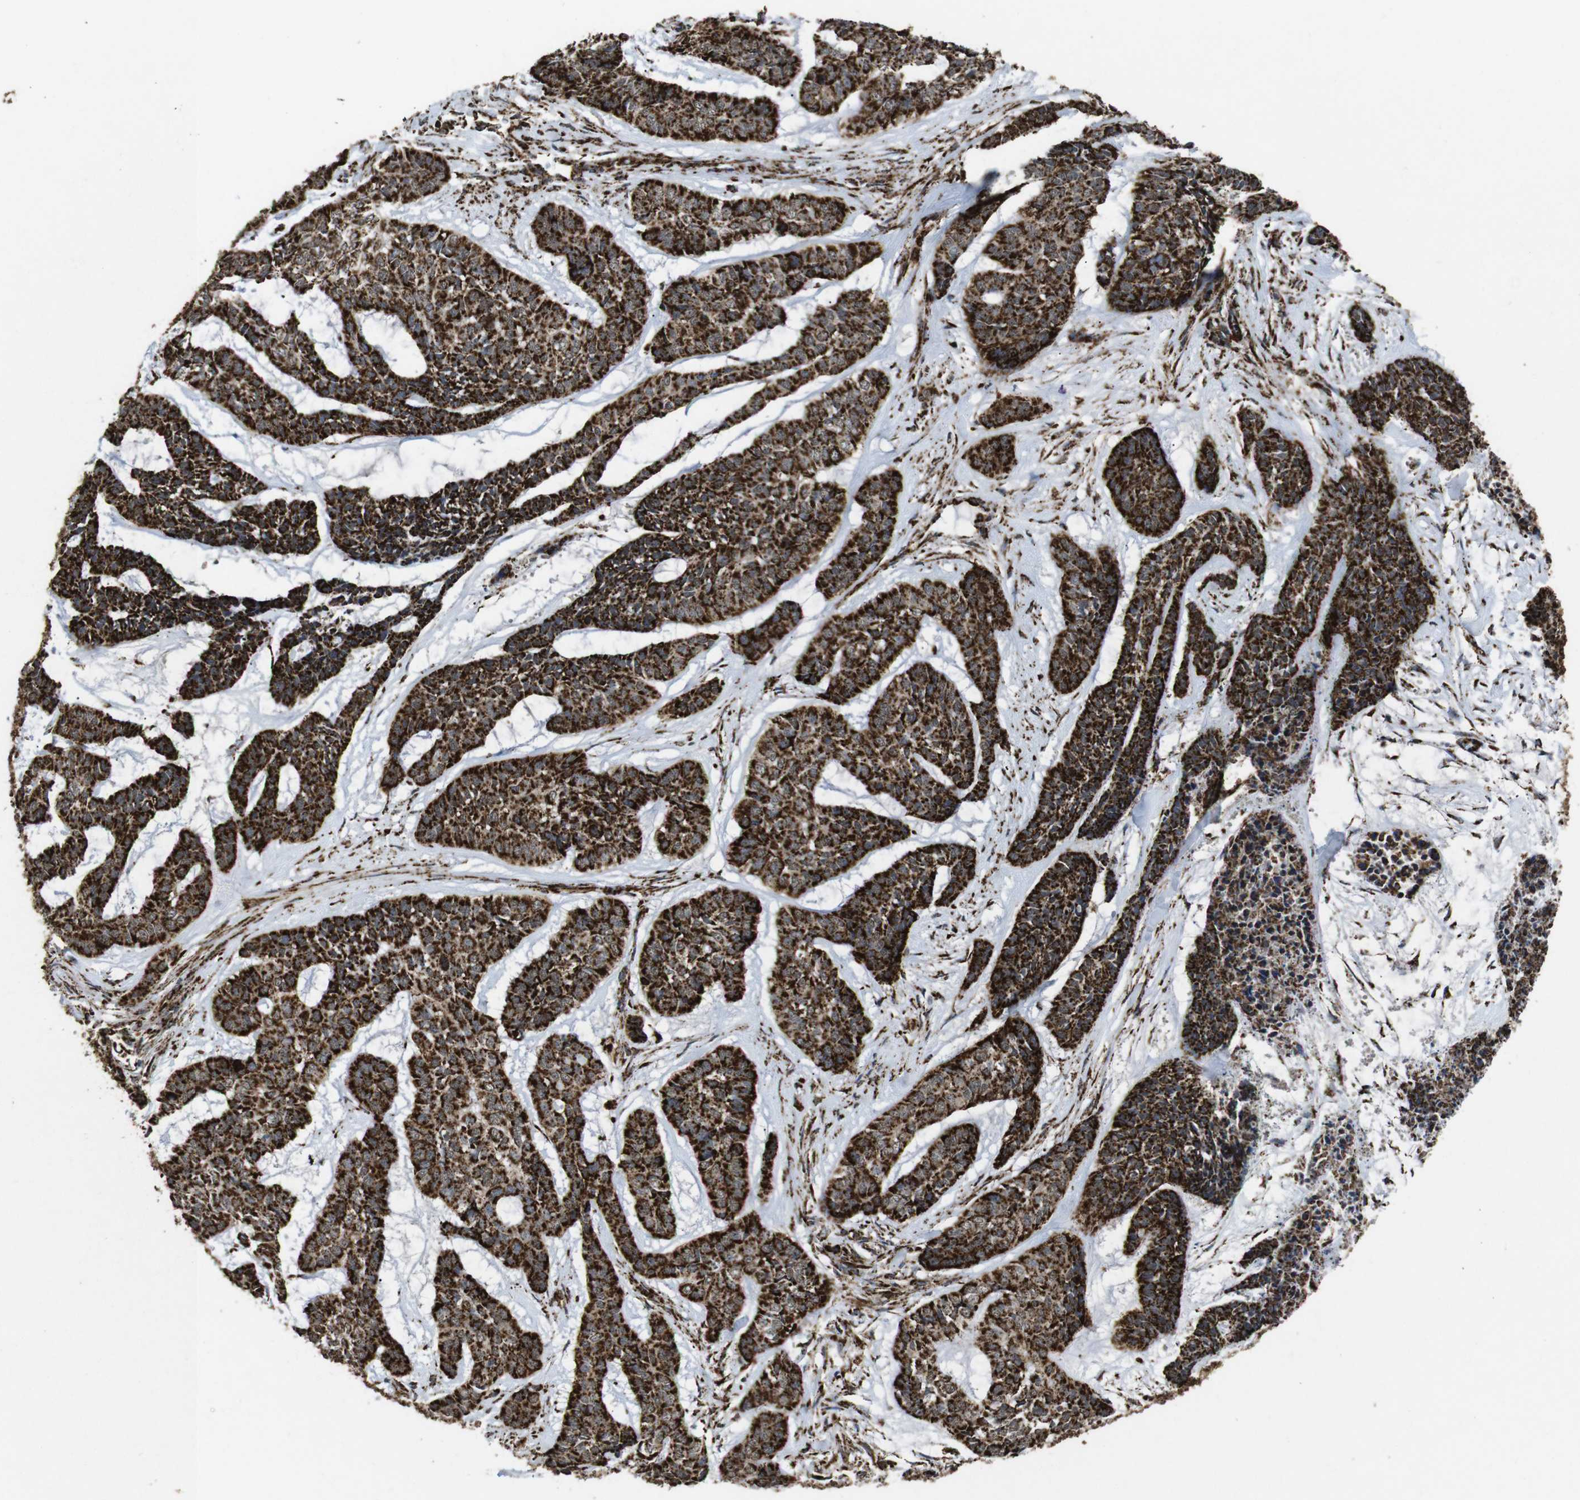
{"staining": {"intensity": "strong", "quantity": ">75%", "location": "cytoplasmic/membranous"}, "tissue": "skin cancer", "cell_type": "Tumor cells", "image_type": "cancer", "snomed": [{"axis": "morphology", "description": "Basal cell carcinoma"}, {"axis": "topography", "description": "Skin"}], "caption": "This micrograph shows immunohistochemistry staining of human skin cancer (basal cell carcinoma), with high strong cytoplasmic/membranous expression in approximately >75% of tumor cells.", "gene": "ATP5F1A", "patient": {"sex": "female", "age": 64}}